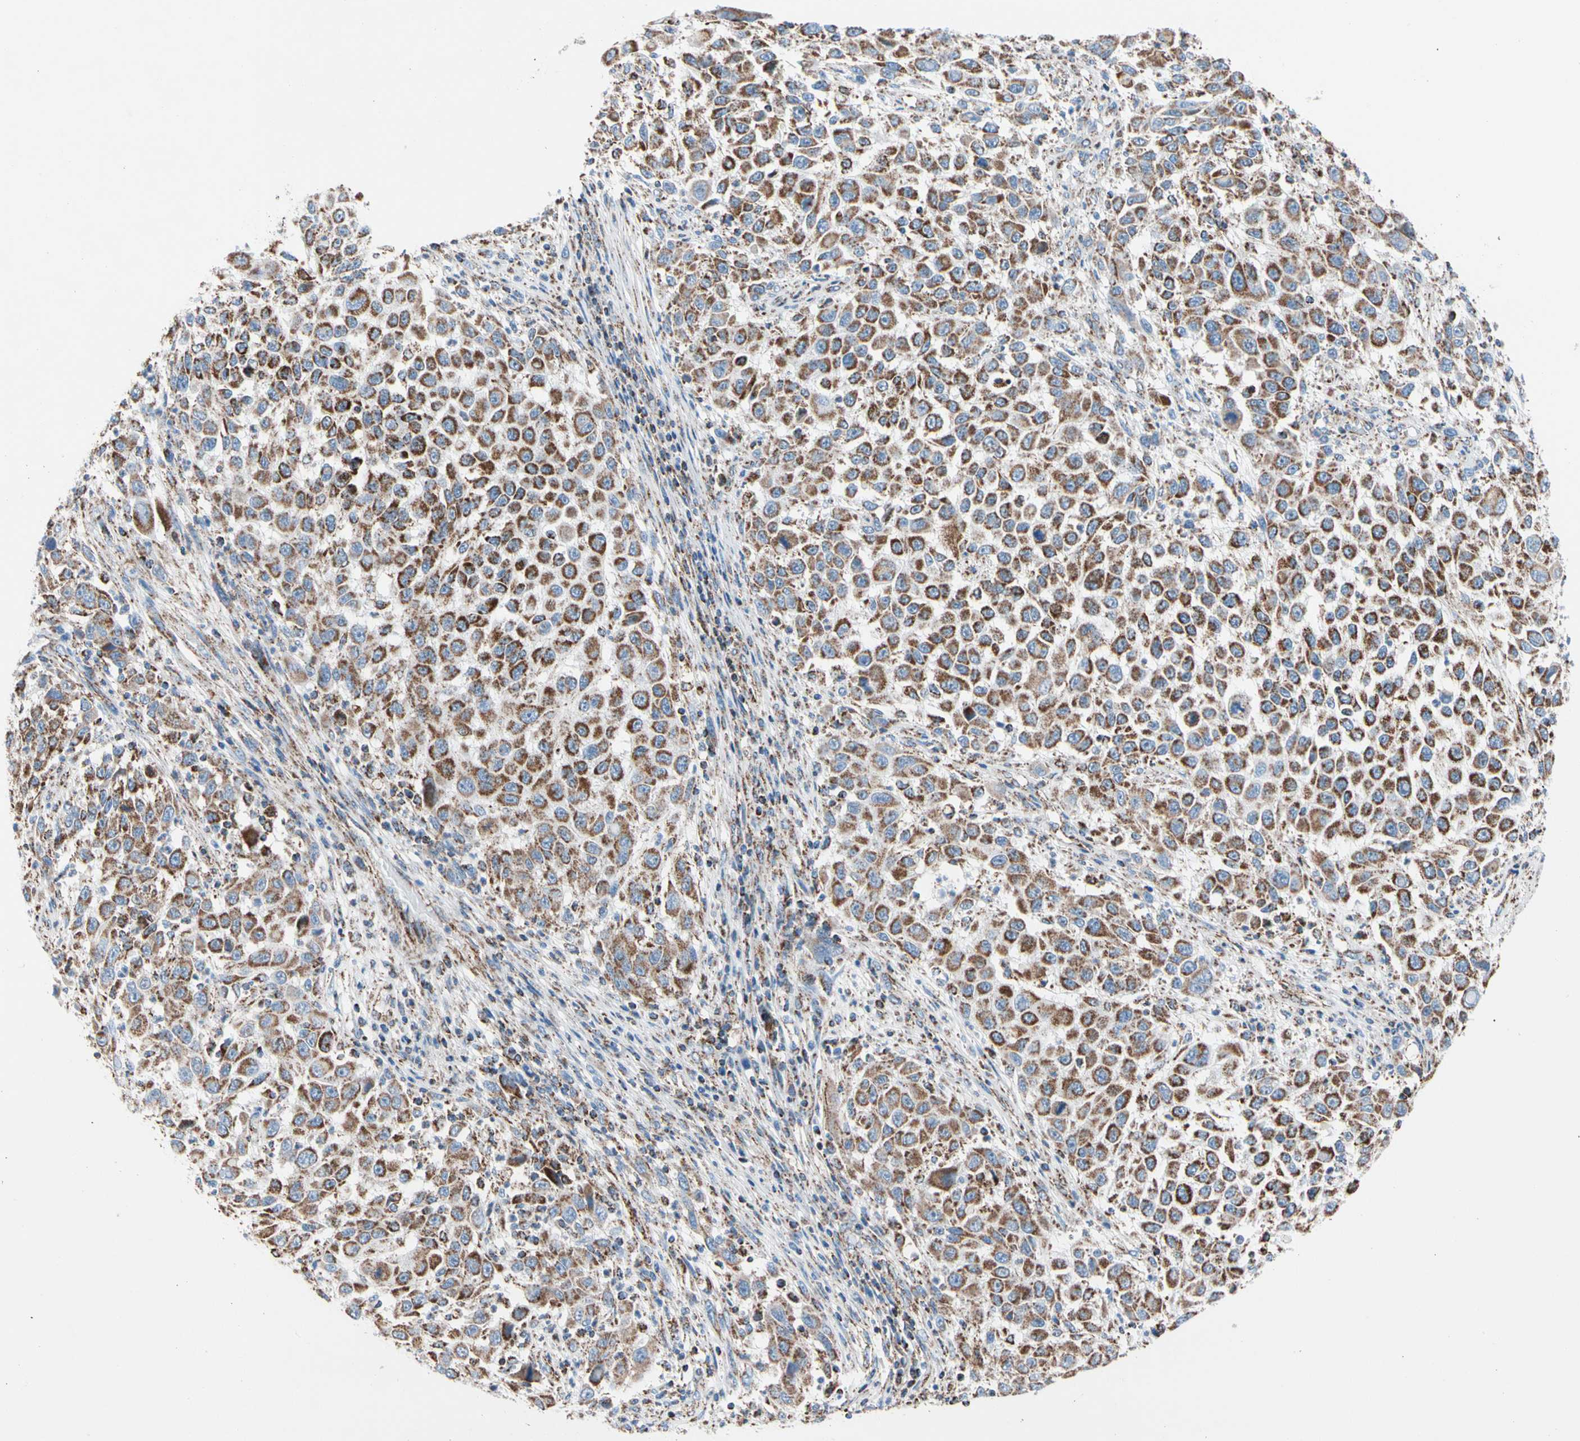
{"staining": {"intensity": "strong", "quantity": ">75%", "location": "cytoplasmic/membranous"}, "tissue": "melanoma", "cell_type": "Tumor cells", "image_type": "cancer", "snomed": [{"axis": "morphology", "description": "Malignant melanoma, Metastatic site"}, {"axis": "topography", "description": "Lymph node"}], "caption": "This histopathology image exhibits melanoma stained with immunohistochemistry (IHC) to label a protein in brown. The cytoplasmic/membranous of tumor cells show strong positivity for the protein. Nuclei are counter-stained blue.", "gene": "HK1", "patient": {"sex": "male", "age": 61}}